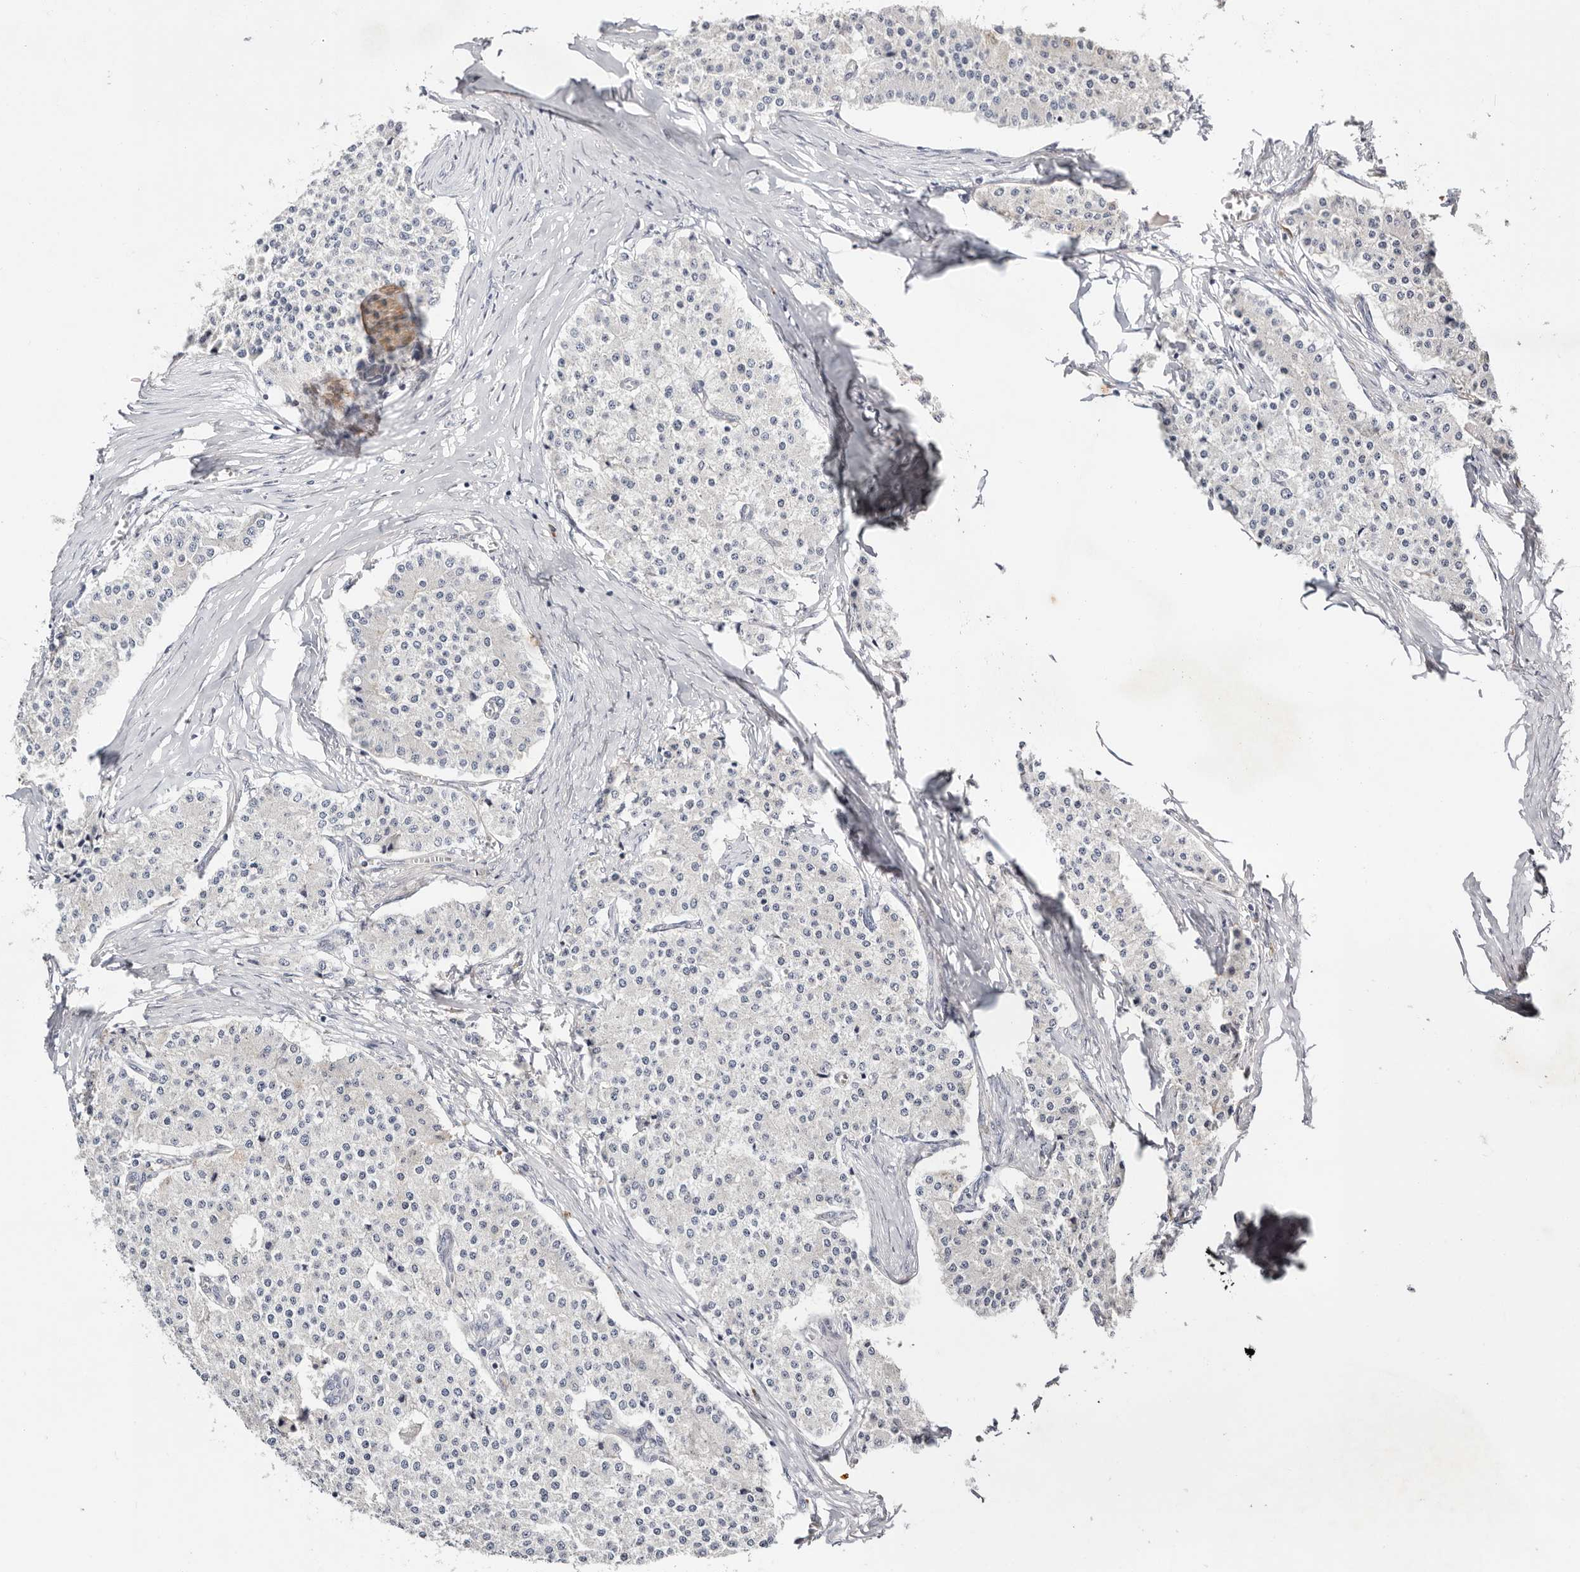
{"staining": {"intensity": "negative", "quantity": "none", "location": "none"}, "tissue": "carcinoid", "cell_type": "Tumor cells", "image_type": "cancer", "snomed": [{"axis": "morphology", "description": "Carcinoid, malignant, NOS"}, {"axis": "topography", "description": "Colon"}], "caption": "There is no significant staining in tumor cells of carcinoid (malignant).", "gene": "MACF1", "patient": {"sex": "female", "age": 52}}